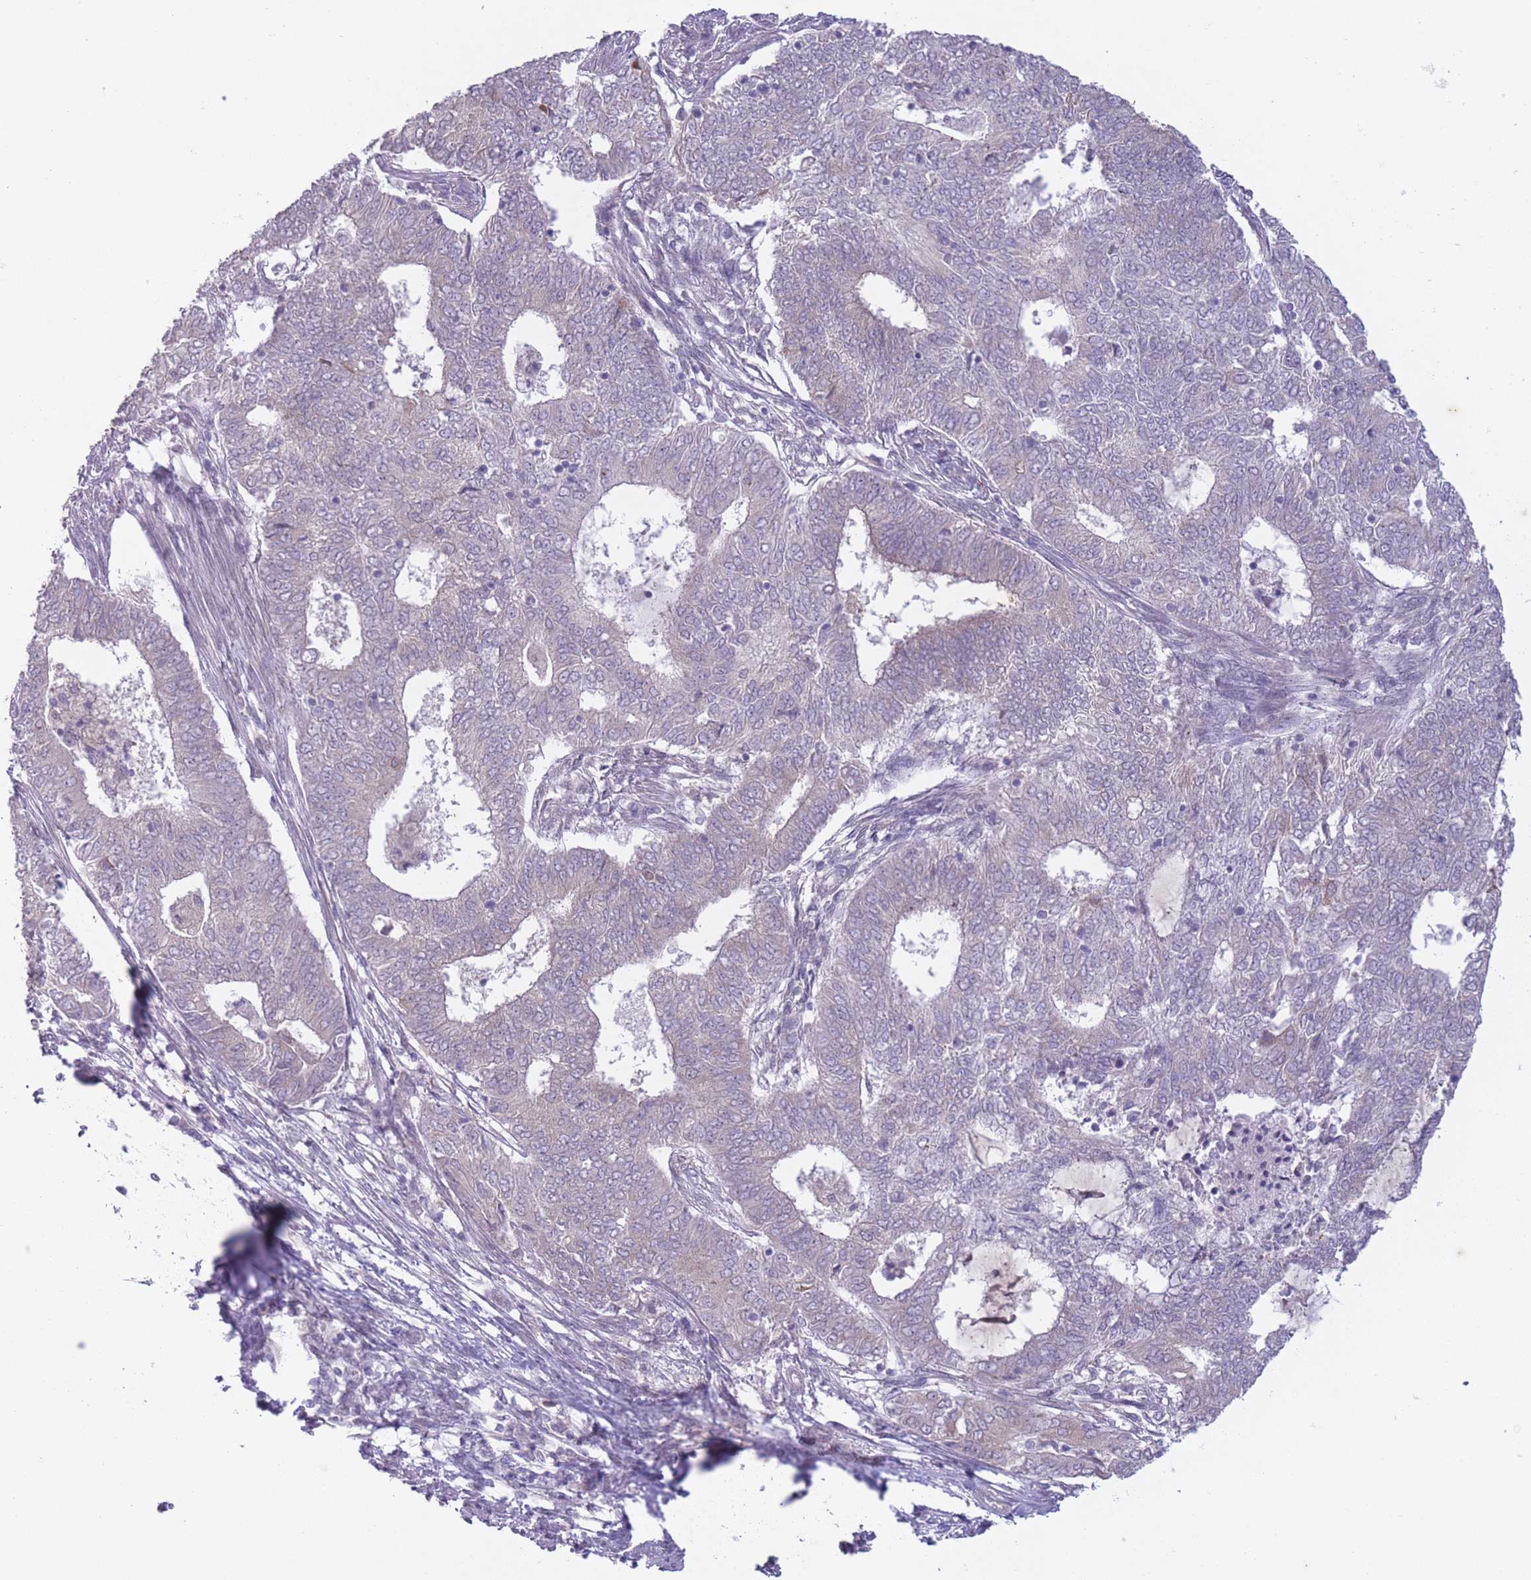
{"staining": {"intensity": "negative", "quantity": "none", "location": "none"}, "tissue": "endometrial cancer", "cell_type": "Tumor cells", "image_type": "cancer", "snomed": [{"axis": "morphology", "description": "Adenocarcinoma, NOS"}, {"axis": "topography", "description": "Endometrium"}], "caption": "Human endometrial cancer (adenocarcinoma) stained for a protein using immunohistochemistry (IHC) demonstrates no positivity in tumor cells.", "gene": "ARPIN", "patient": {"sex": "female", "age": 62}}